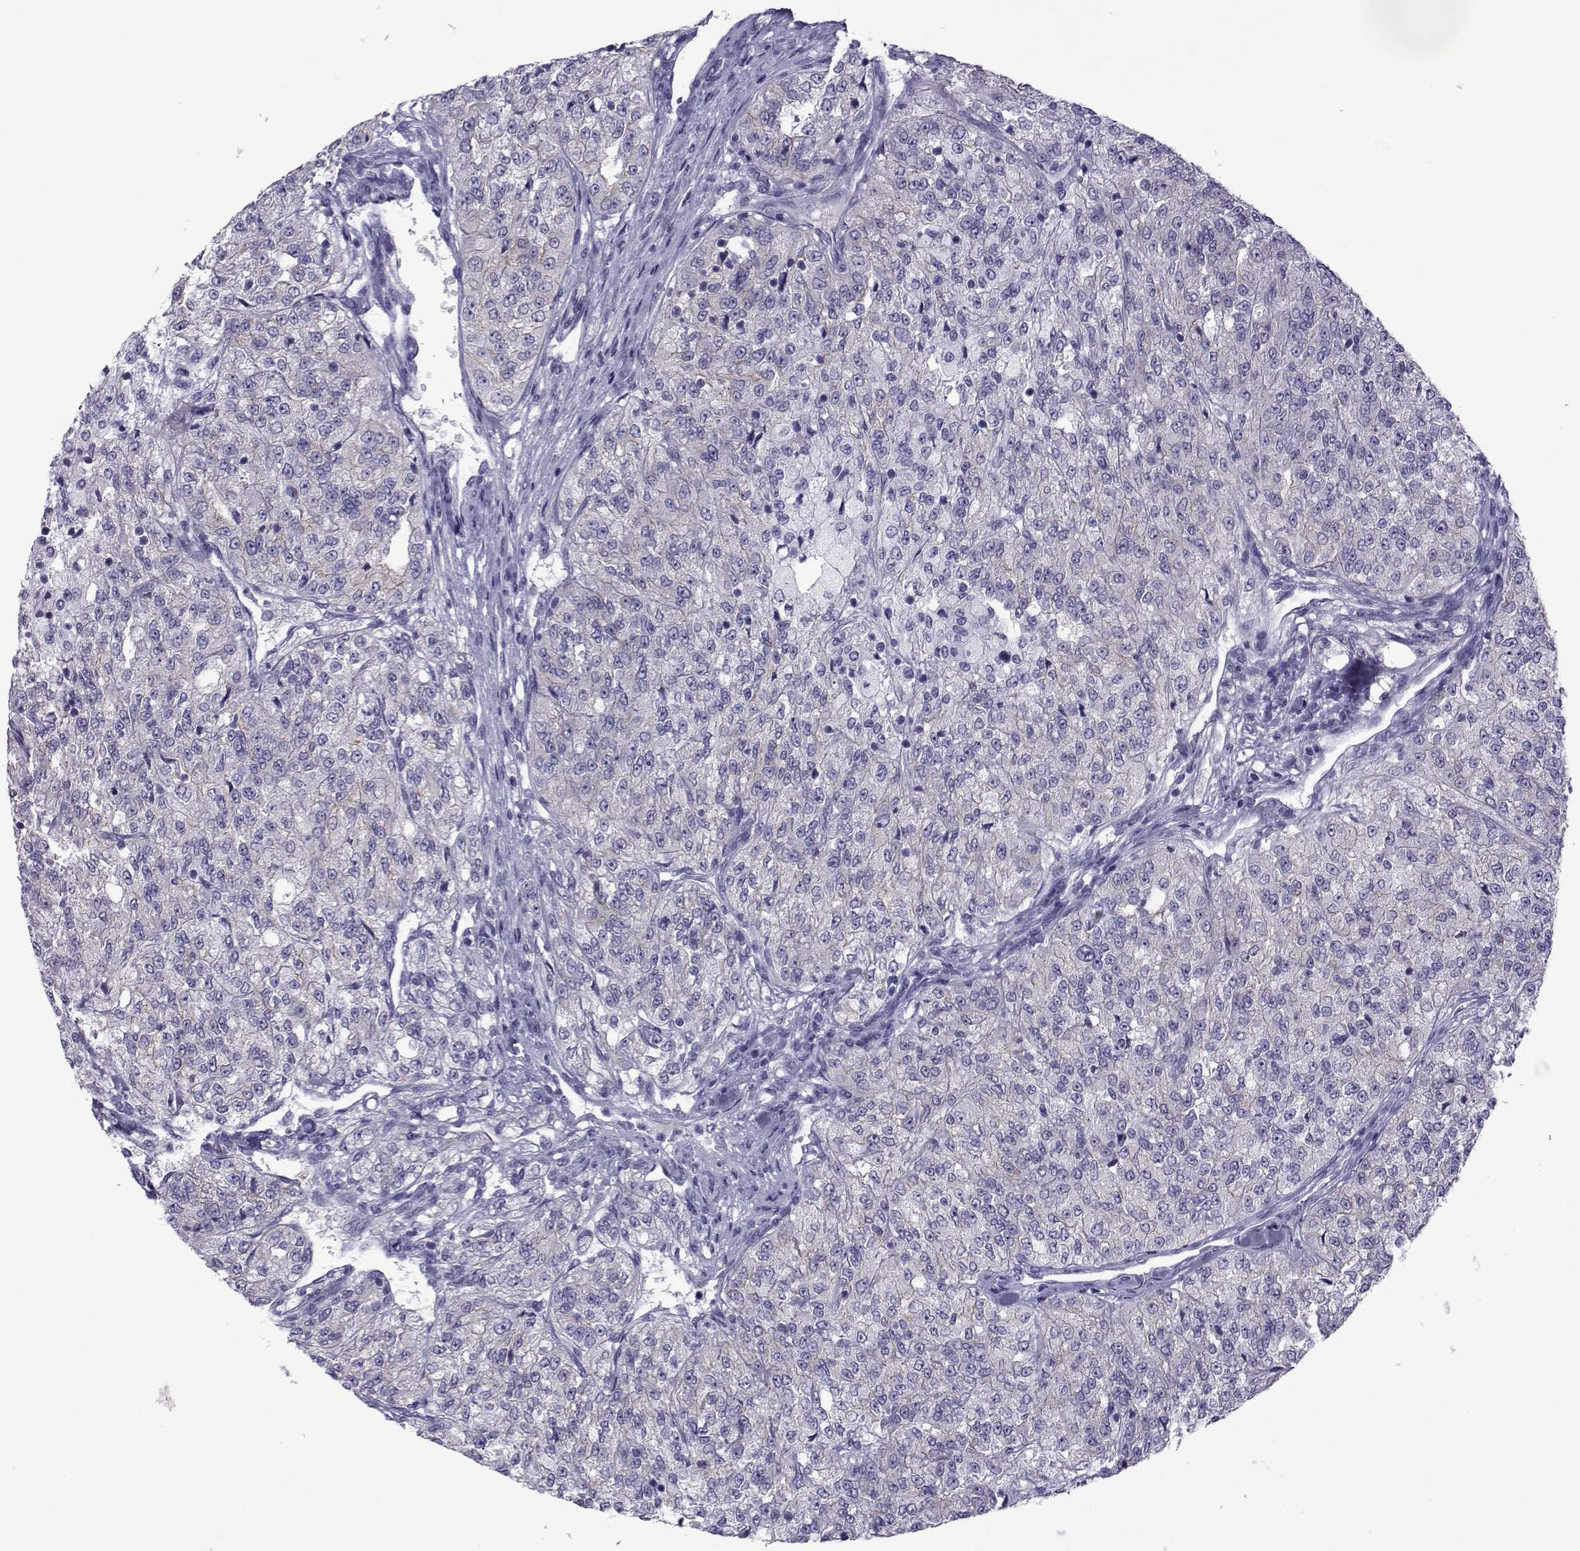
{"staining": {"intensity": "negative", "quantity": "none", "location": "none"}, "tissue": "renal cancer", "cell_type": "Tumor cells", "image_type": "cancer", "snomed": [{"axis": "morphology", "description": "Adenocarcinoma, NOS"}, {"axis": "topography", "description": "Kidney"}], "caption": "High magnification brightfield microscopy of renal cancer (adenocarcinoma) stained with DAB (3,3'-diaminobenzidine) (brown) and counterstained with hematoxylin (blue): tumor cells show no significant staining.", "gene": "COL22A1", "patient": {"sex": "female", "age": 63}}